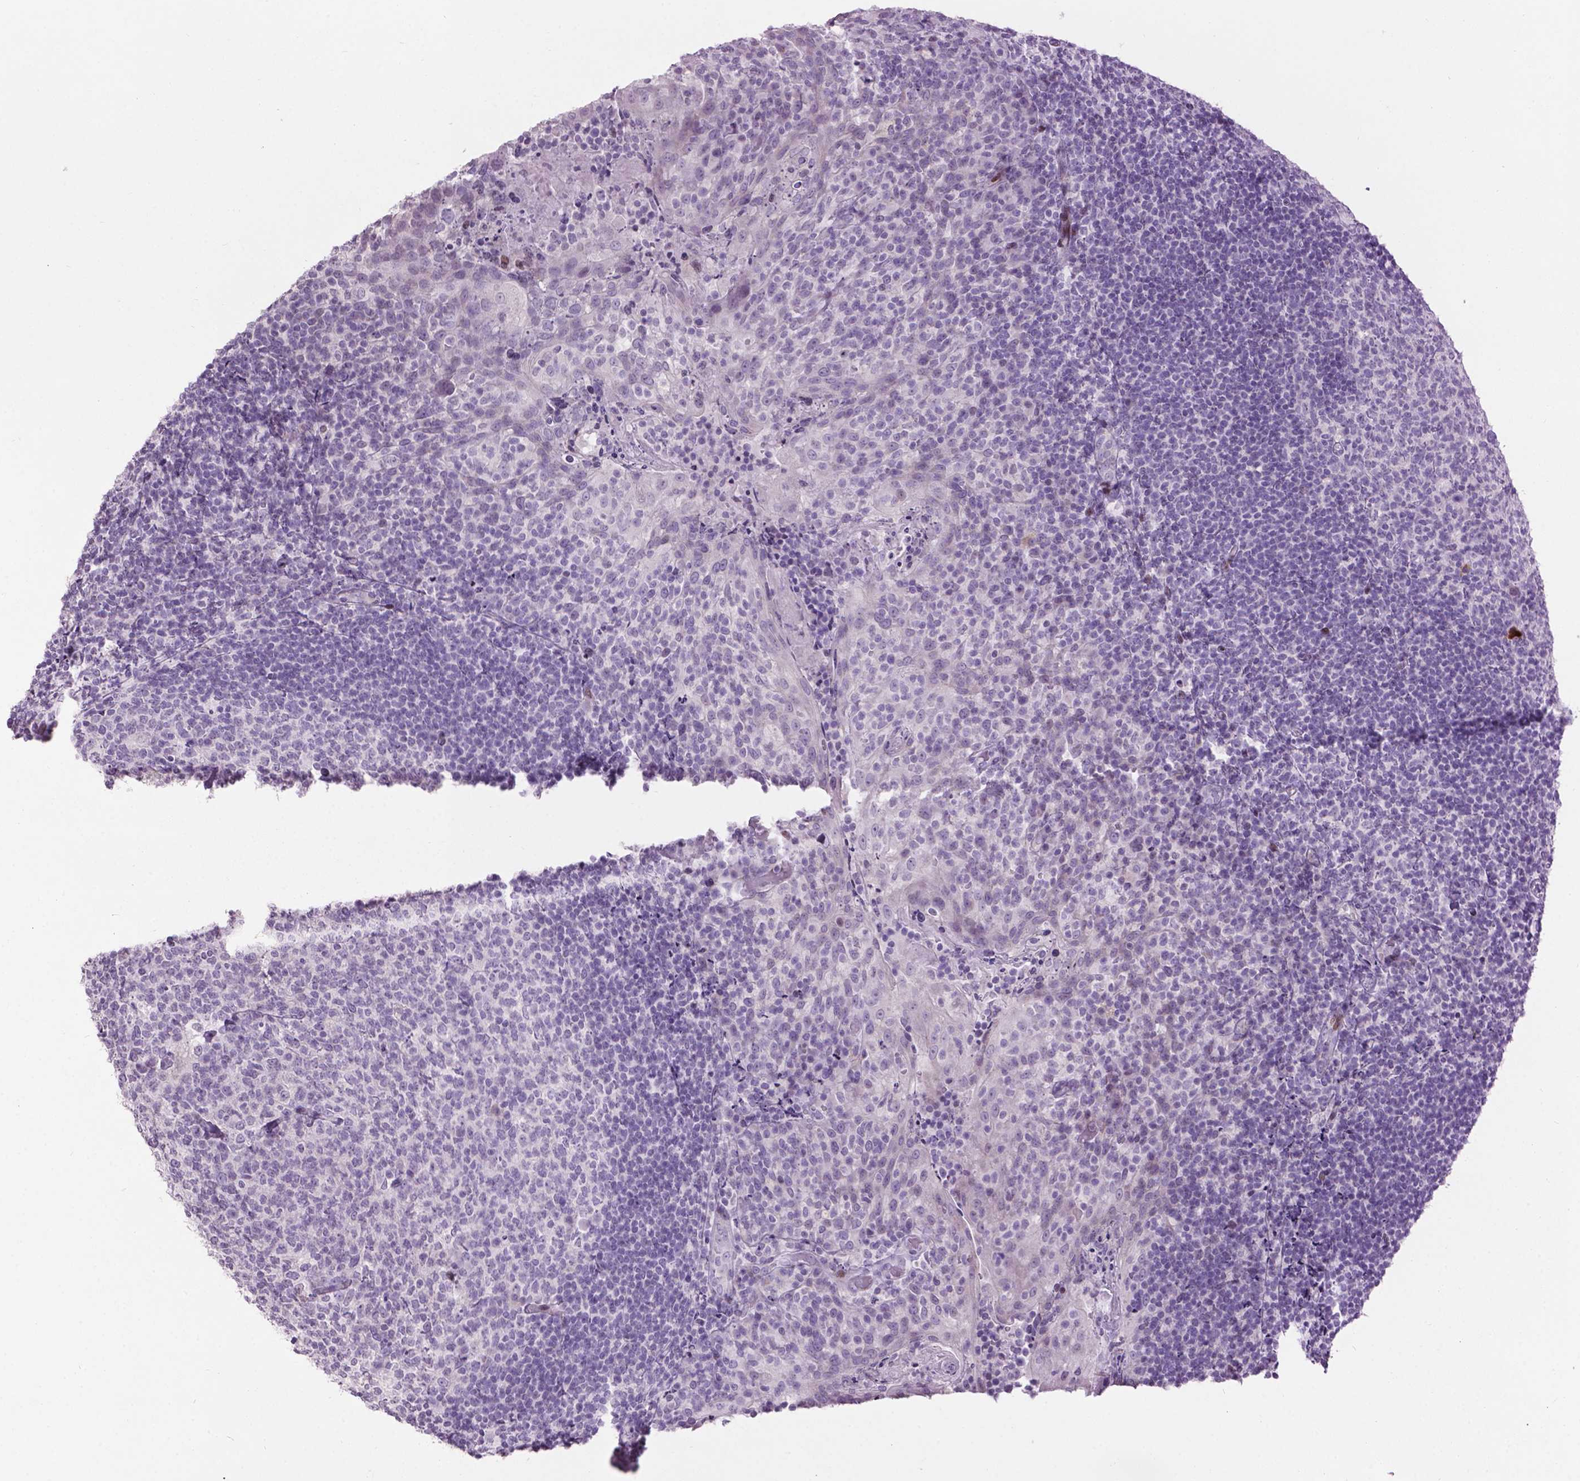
{"staining": {"intensity": "negative", "quantity": "none", "location": "none"}, "tissue": "tonsil", "cell_type": "Germinal center cells", "image_type": "normal", "snomed": [{"axis": "morphology", "description": "Normal tissue, NOS"}, {"axis": "topography", "description": "Tonsil"}], "caption": "The image reveals no staining of germinal center cells in unremarkable tonsil. (DAB (3,3'-diaminobenzidine) immunohistochemistry, high magnification).", "gene": "TH", "patient": {"sex": "female", "age": 10}}